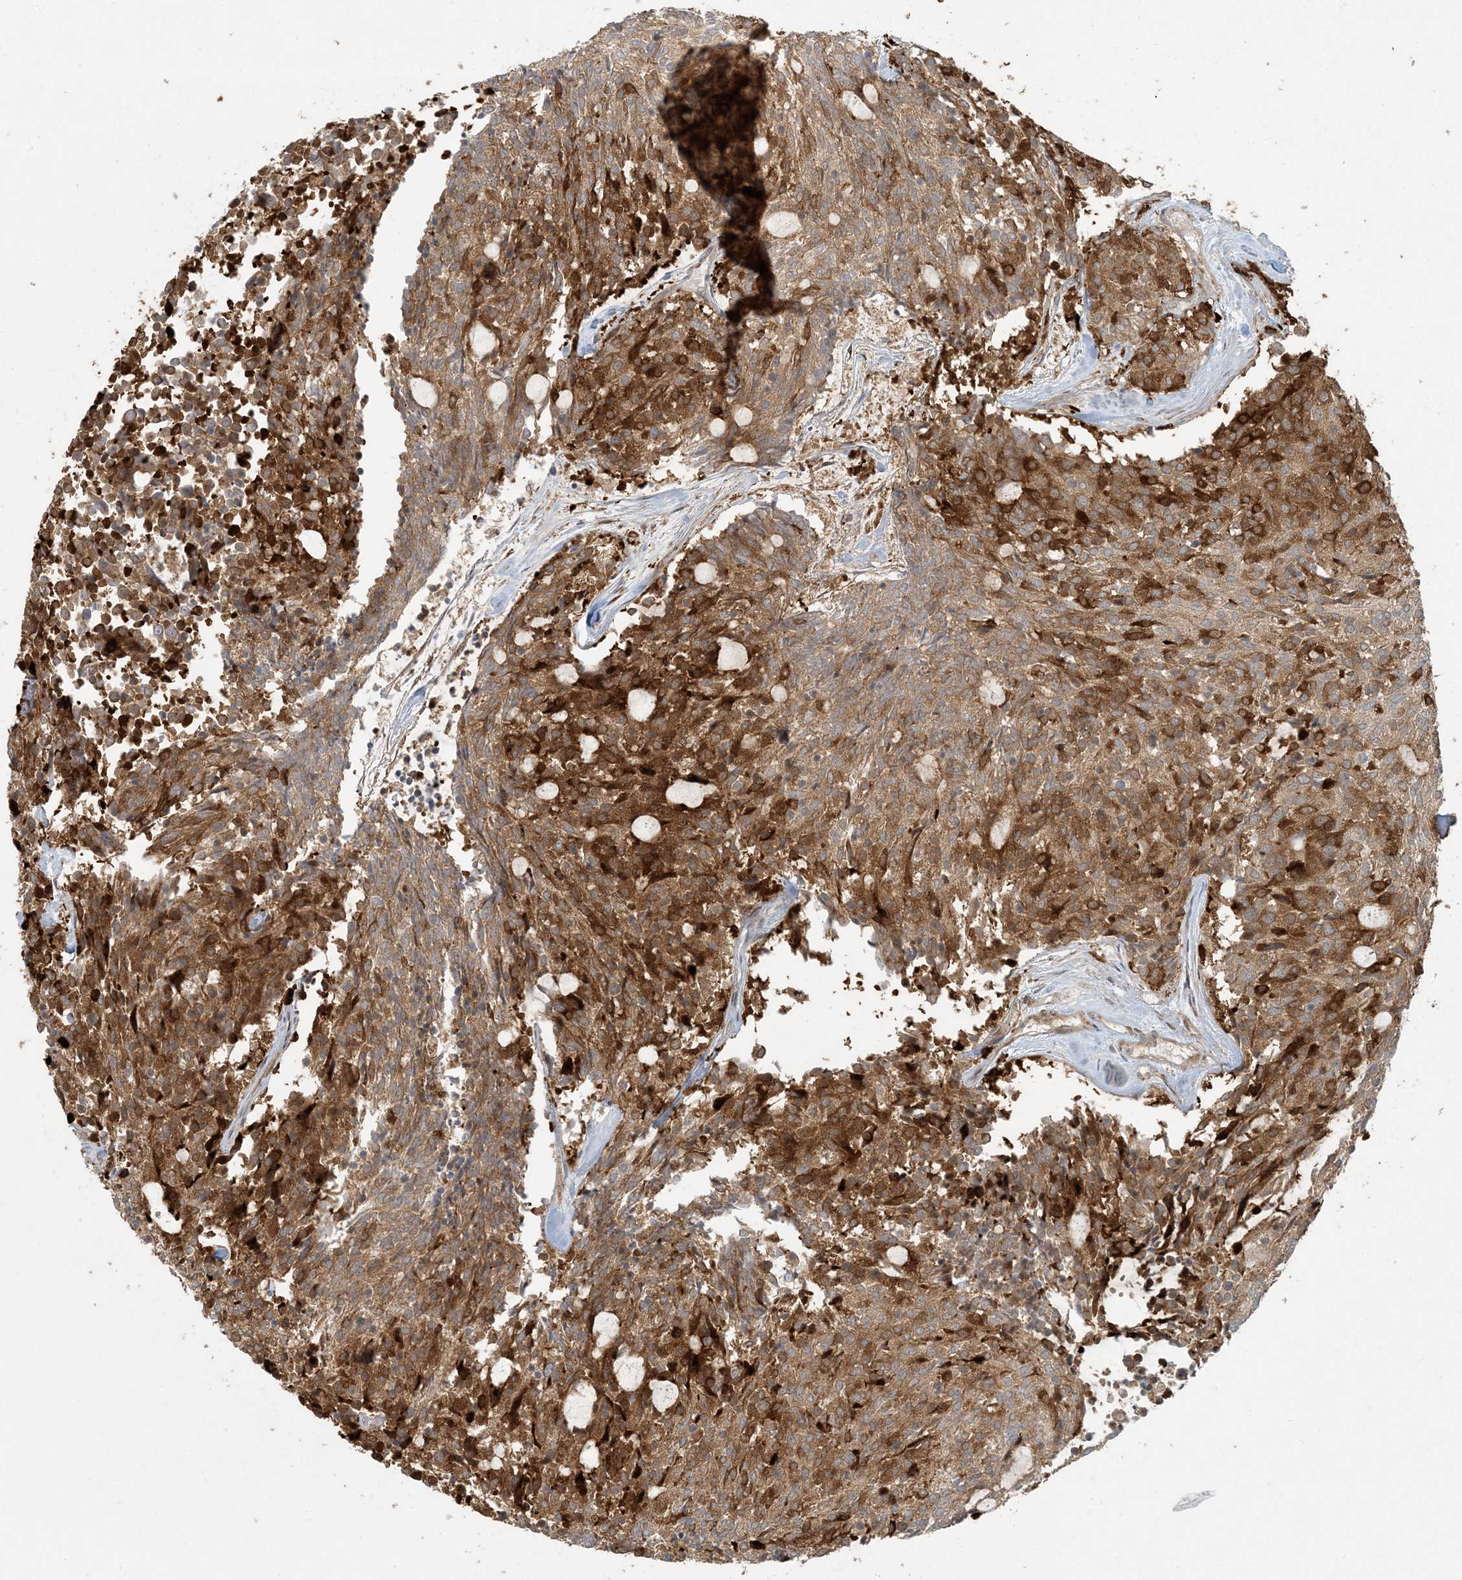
{"staining": {"intensity": "strong", "quantity": ">75%", "location": "cytoplasmic/membranous"}, "tissue": "carcinoid", "cell_type": "Tumor cells", "image_type": "cancer", "snomed": [{"axis": "morphology", "description": "Carcinoid, malignant, NOS"}, {"axis": "topography", "description": "Pancreas"}], "caption": "This histopathology image exhibits immunohistochemistry staining of carcinoid, with high strong cytoplasmic/membranous staining in approximately >75% of tumor cells.", "gene": "BCORL1", "patient": {"sex": "female", "age": 54}}